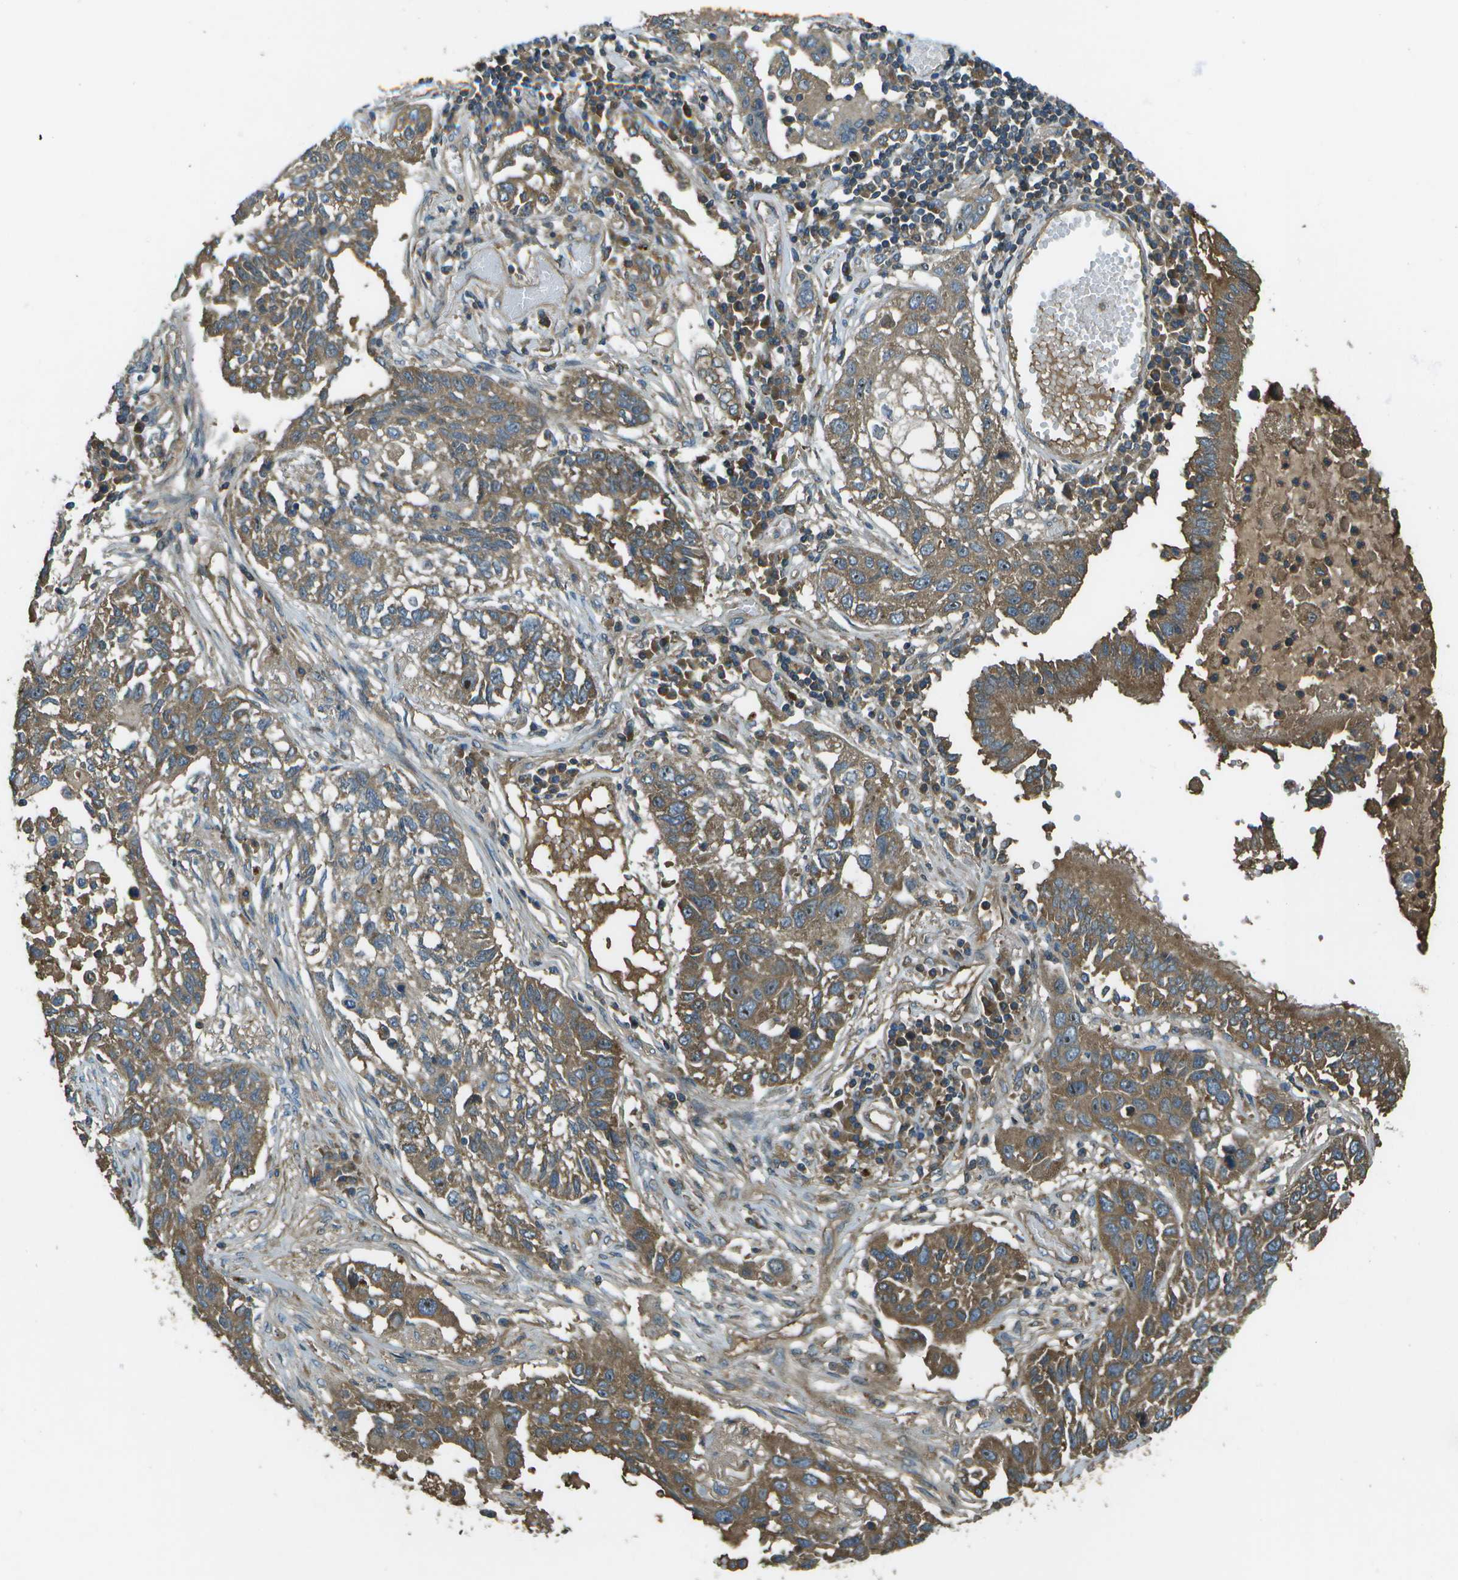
{"staining": {"intensity": "moderate", "quantity": ">75%", "location": "cytoplasmic/membranous"}, "tissue": "lung cancer", "cell_type": "Tumor cells", "image_type": "cancer", "snomed": [{"axis": "morphology", "description": "Squamous cell carcinoma, NOS"}, {"axis": "topography", "description": "Lung"}], "caption": "A micrograph showing moderate cytoplasmic/membranous expression in about >75% of tumor cells in lung squamous cell carcinoma, as visualized by brown immunohistochemical staining.", "gene": "PXYLP1", "patient": {"sex": "male", "age": 71}}